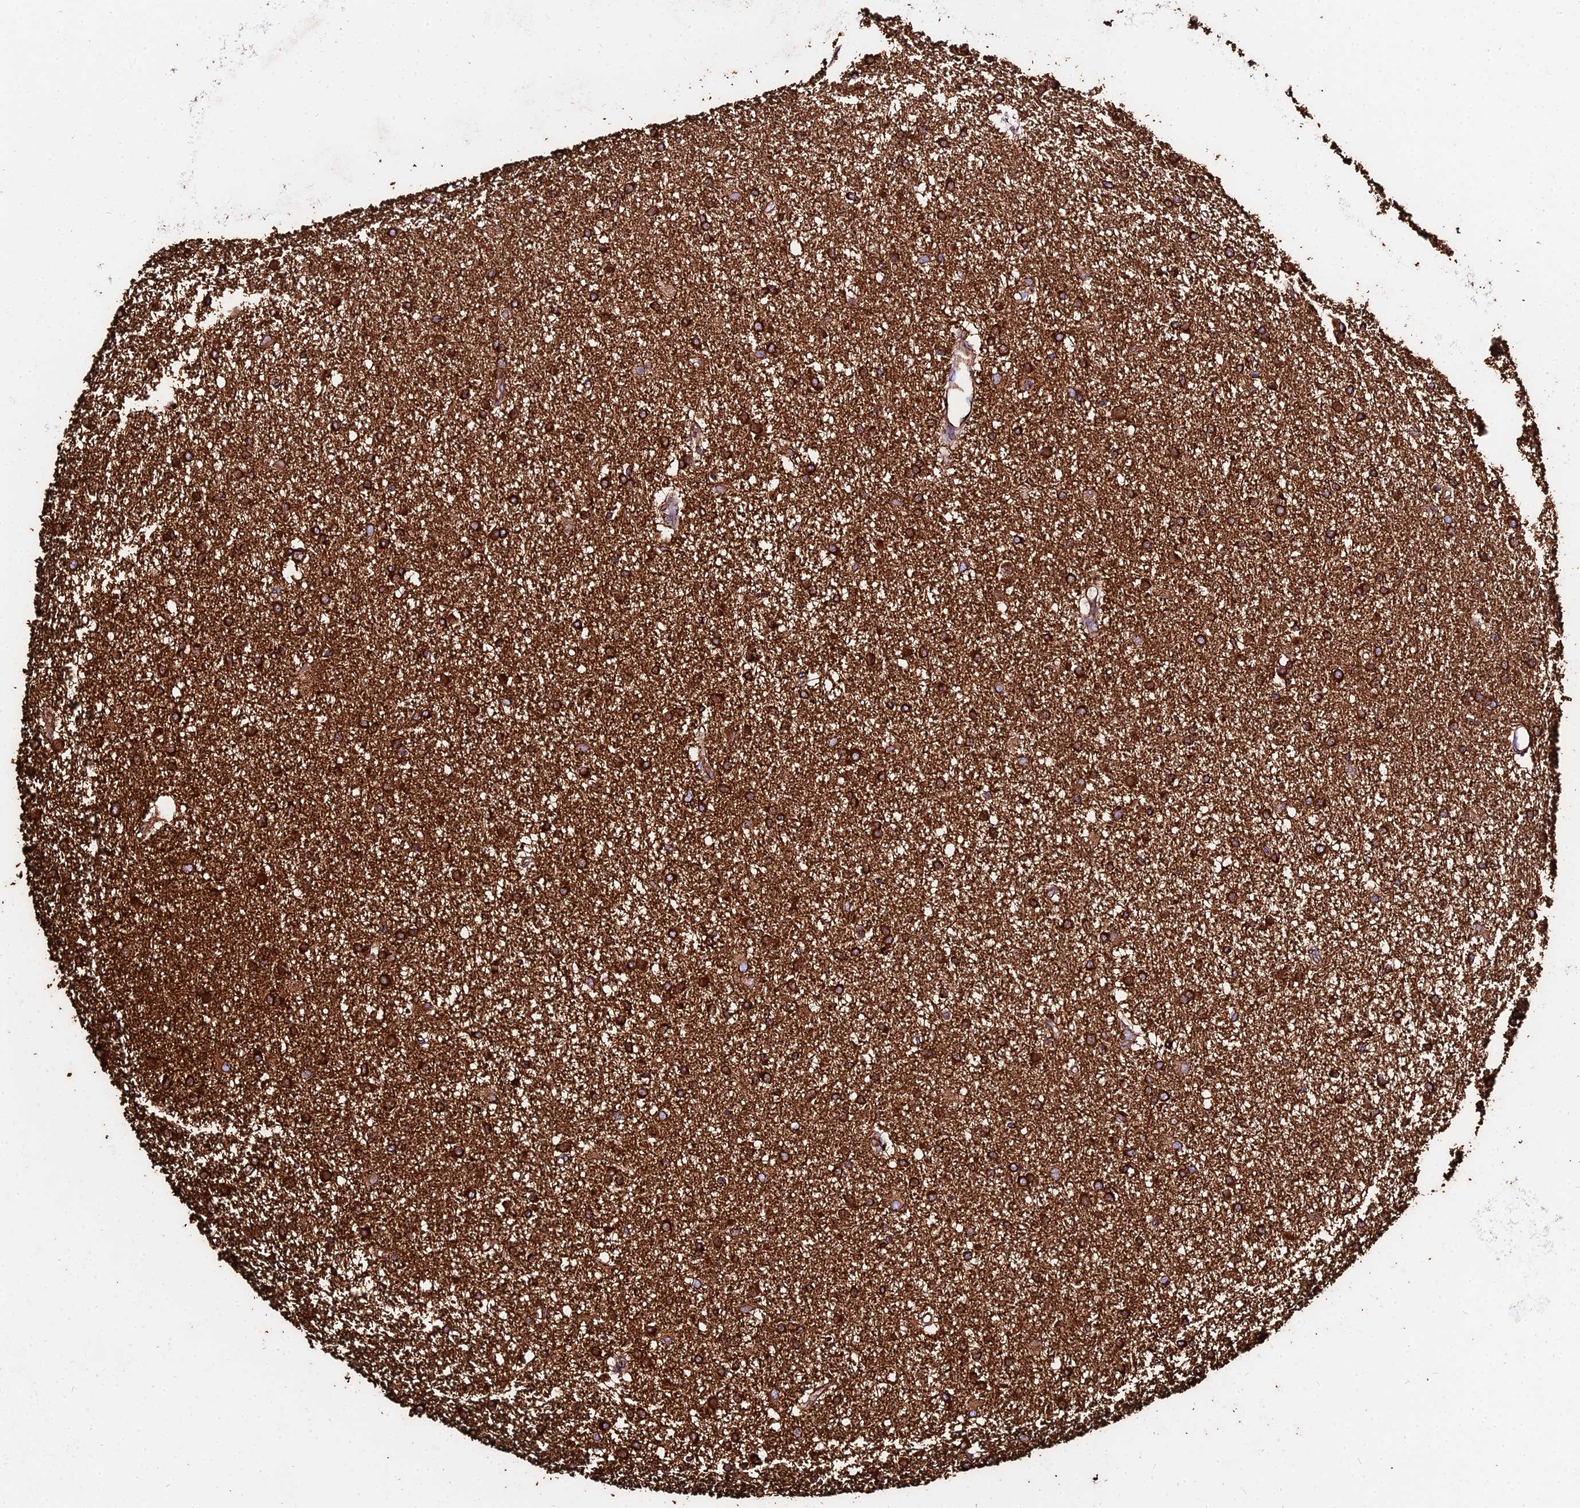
{"staining": {"intensity": "strong", "quantity": ">75%", "location": "cytoplasmic/membranous"}, "tissue": "glioma", "cell_type": "Tumor cells", "image_type": "cancer", "snomed": [{"axis": "morphology", "description": "Glioma, malignant, High grade"}, {"axis": "topography", "description": "Brain"}], "caption": "About >75% of tumor cells in human glioma show strong cytoplasmic/membranous protein staining as visualized by brown immunohistochemical staining.", "gene": "TUBA3D", "patient": {"sex": "male", "age": 77}}